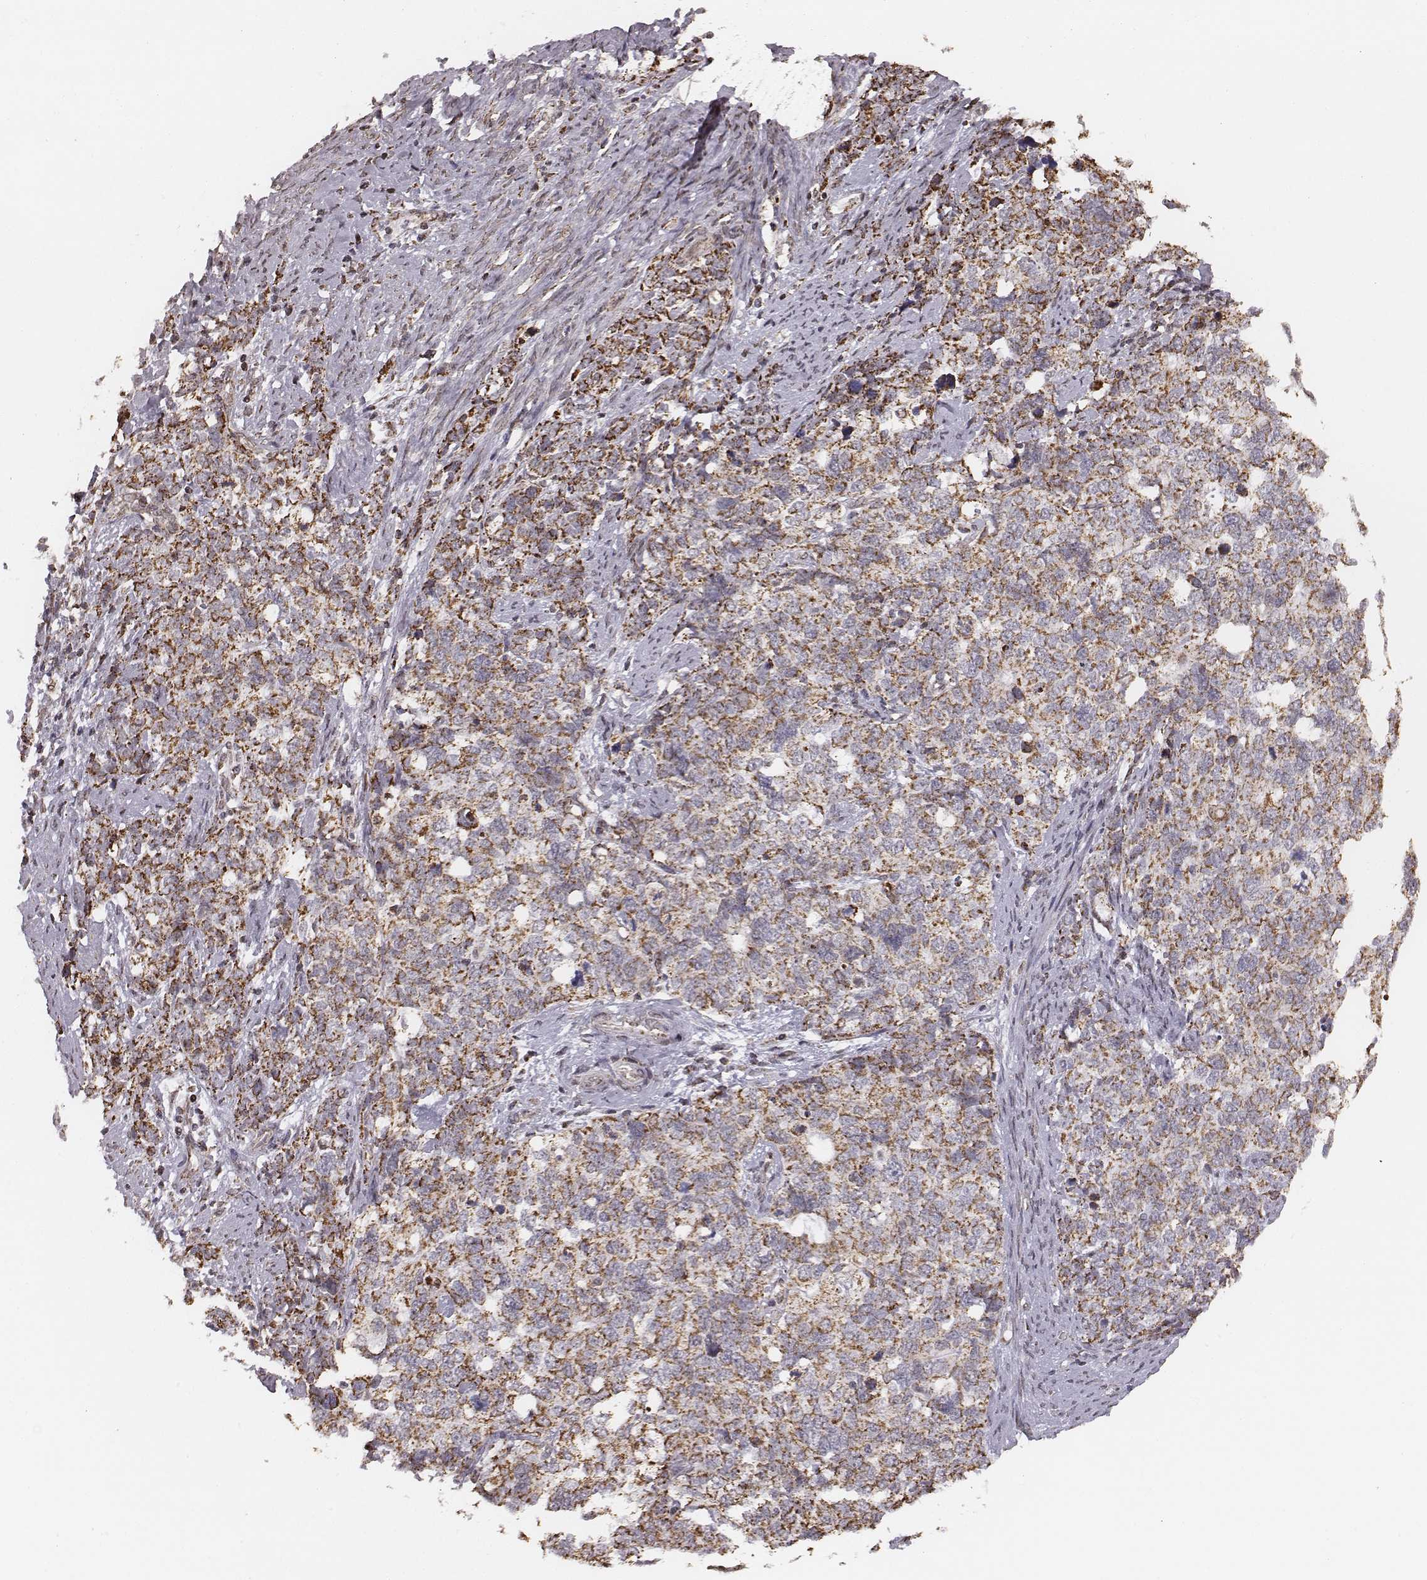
{"staining": {"intensity": "moderate", "quantity": ">75%", "location": "cytoplasmic/membranous"}, "tissue": "cervical cancer", "cell_type": "Tumor cells", "image_type": "cancer", "snomed": [{"axis": "morphology", "description": "Squamous cell carcinoma, NOS"}, {"axis": "topography", "description": "Cervix"}], "caption": "Immunohistochemistry (IHC) staining of cervical cancer (squamous cell carcinoma), which reveals medium levels of moderate cytoplasmic/membranous expression in approximately >75% of tumor cells indicating moderate cytoplasmic/membranous protein positivity. The staining was performed using DAB (3,3'-diaminobenzidine) (brown) for protein detection and nuclei were counterstained in hematoxylin (blue).", "gene": "ACOT2", "patient": {"sex": "female", "age": 63}}